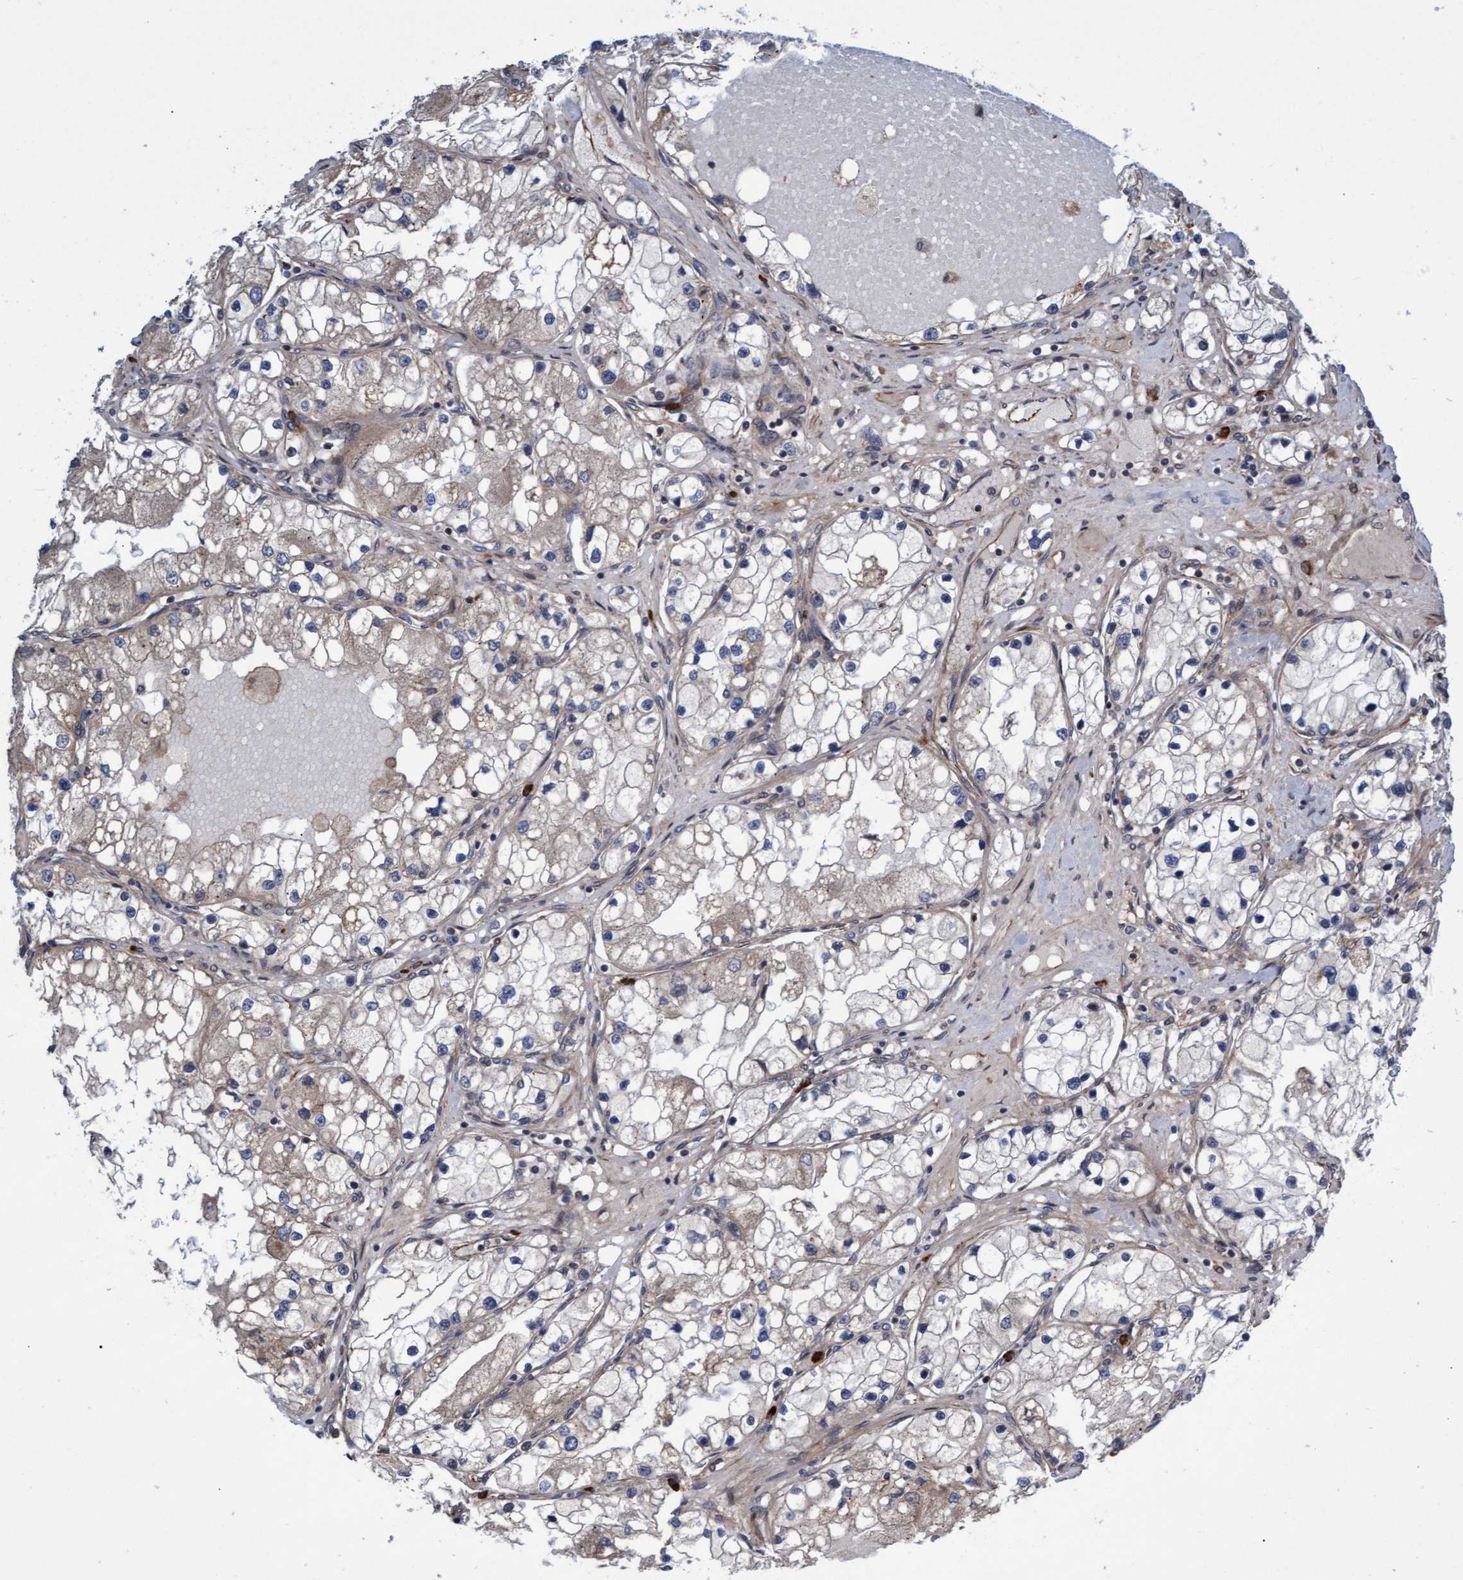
{"staining": {"intensity": "weak", "quantity": "<25%", "location": "cytoplasmic/membranous"}, "tissue": "renal cancer", "cell_type": "Tumor cells", "image_type": "cancer", "snomed": [{"axis": "morphology", "description": "Adenocarcinoma, NOS"}, {"axis": "topography", "description": "Kidney"}], "caption": "An immunohistochemistry image of renal cancer is shown. There is no staining in tumor cells of renal cancer.", "gene": "TNFRSF10B", "patient": {"sex": "male", "age": 68}}